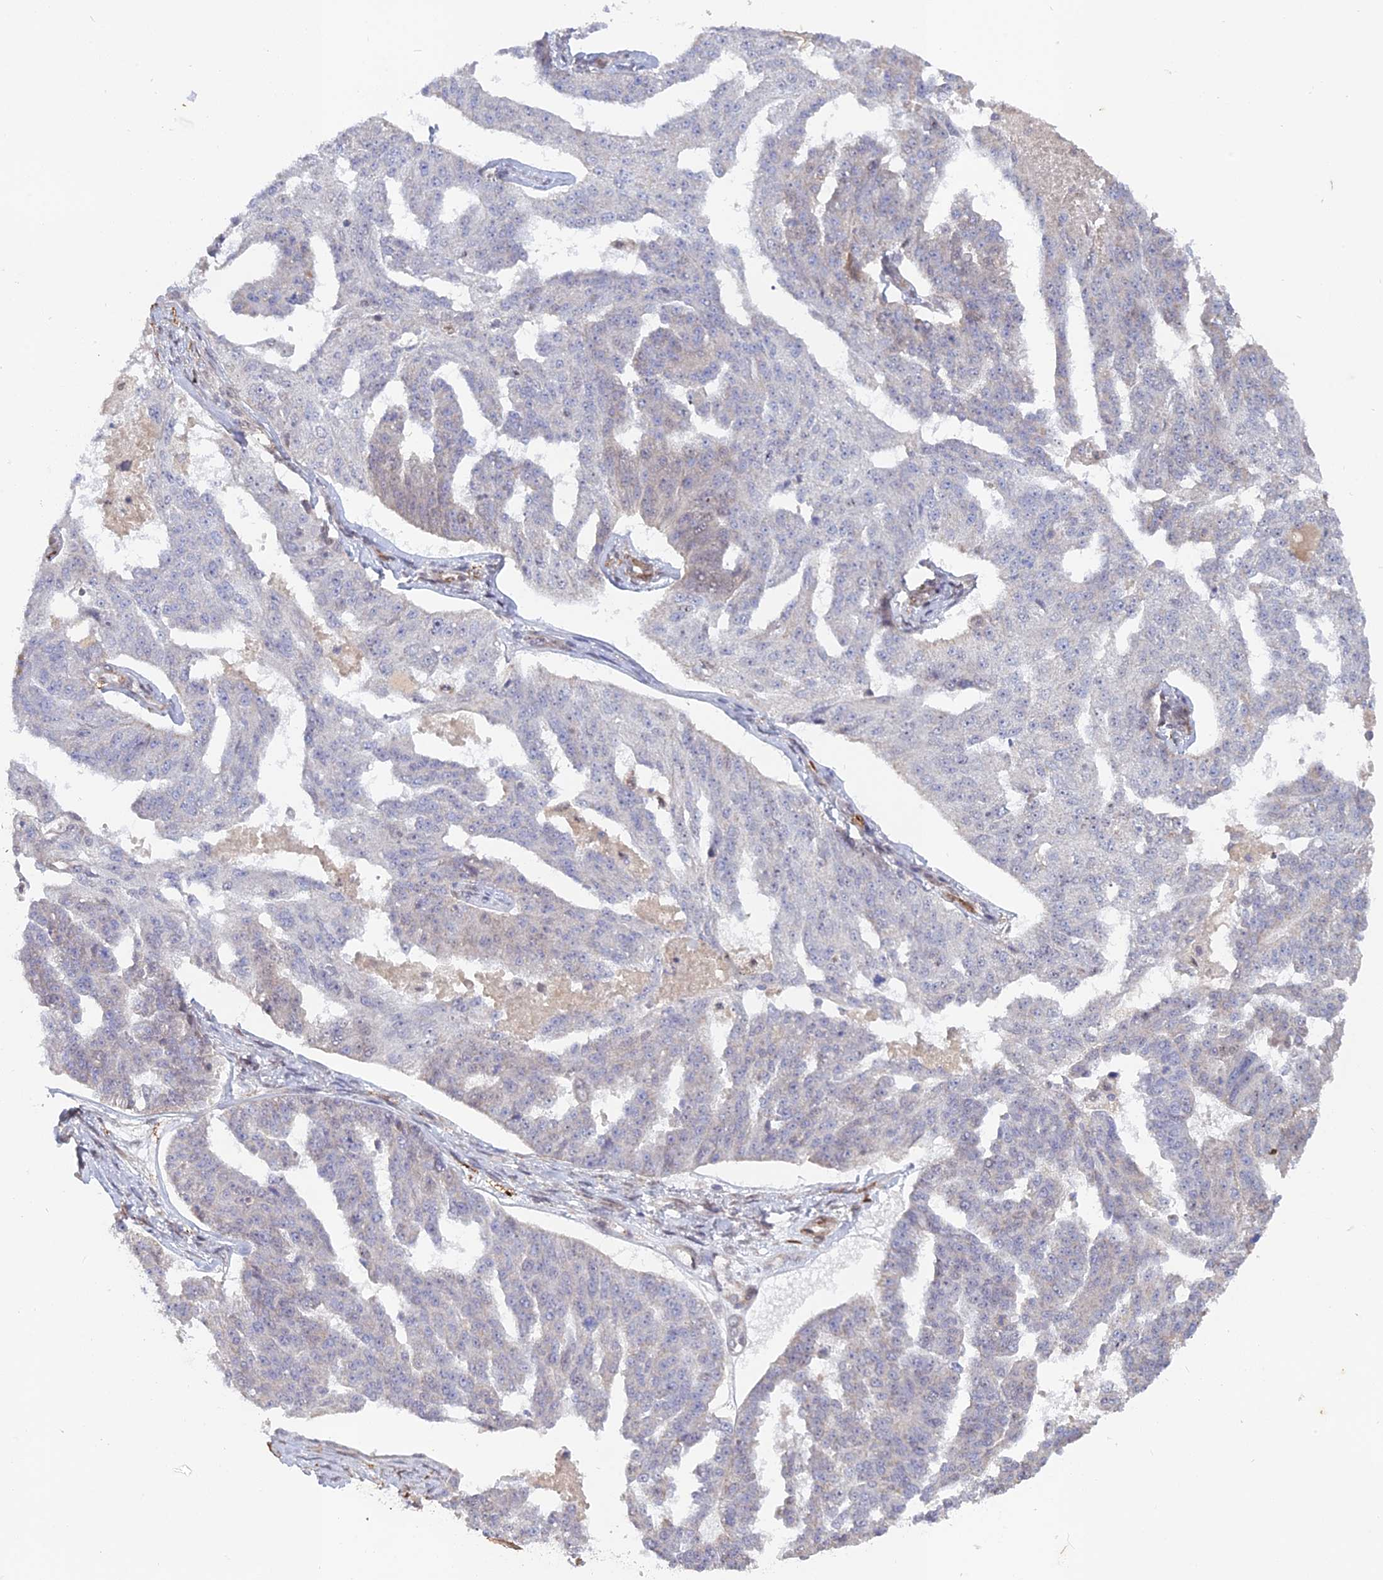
{"staining": {"intensity": "negative", "quantity": "none", "location": "none"}, "tissue": "ovarian cancer", "cell_type": "Tumor cells", "image_type": "cancer", "snomed": [{"axis": "morphology", "description": "Cystadenocarcinoma, serous, NOS"}, {"axis": "topography", "description": "Ovary"}], "caption": "Immunohistochemical staining of ovarian cancer (serous cystadenocarcinoma) shows no significant positivity in tumor cells.", "gene": "CCDC154", "patient": {"sex": "female", "age": 58}}